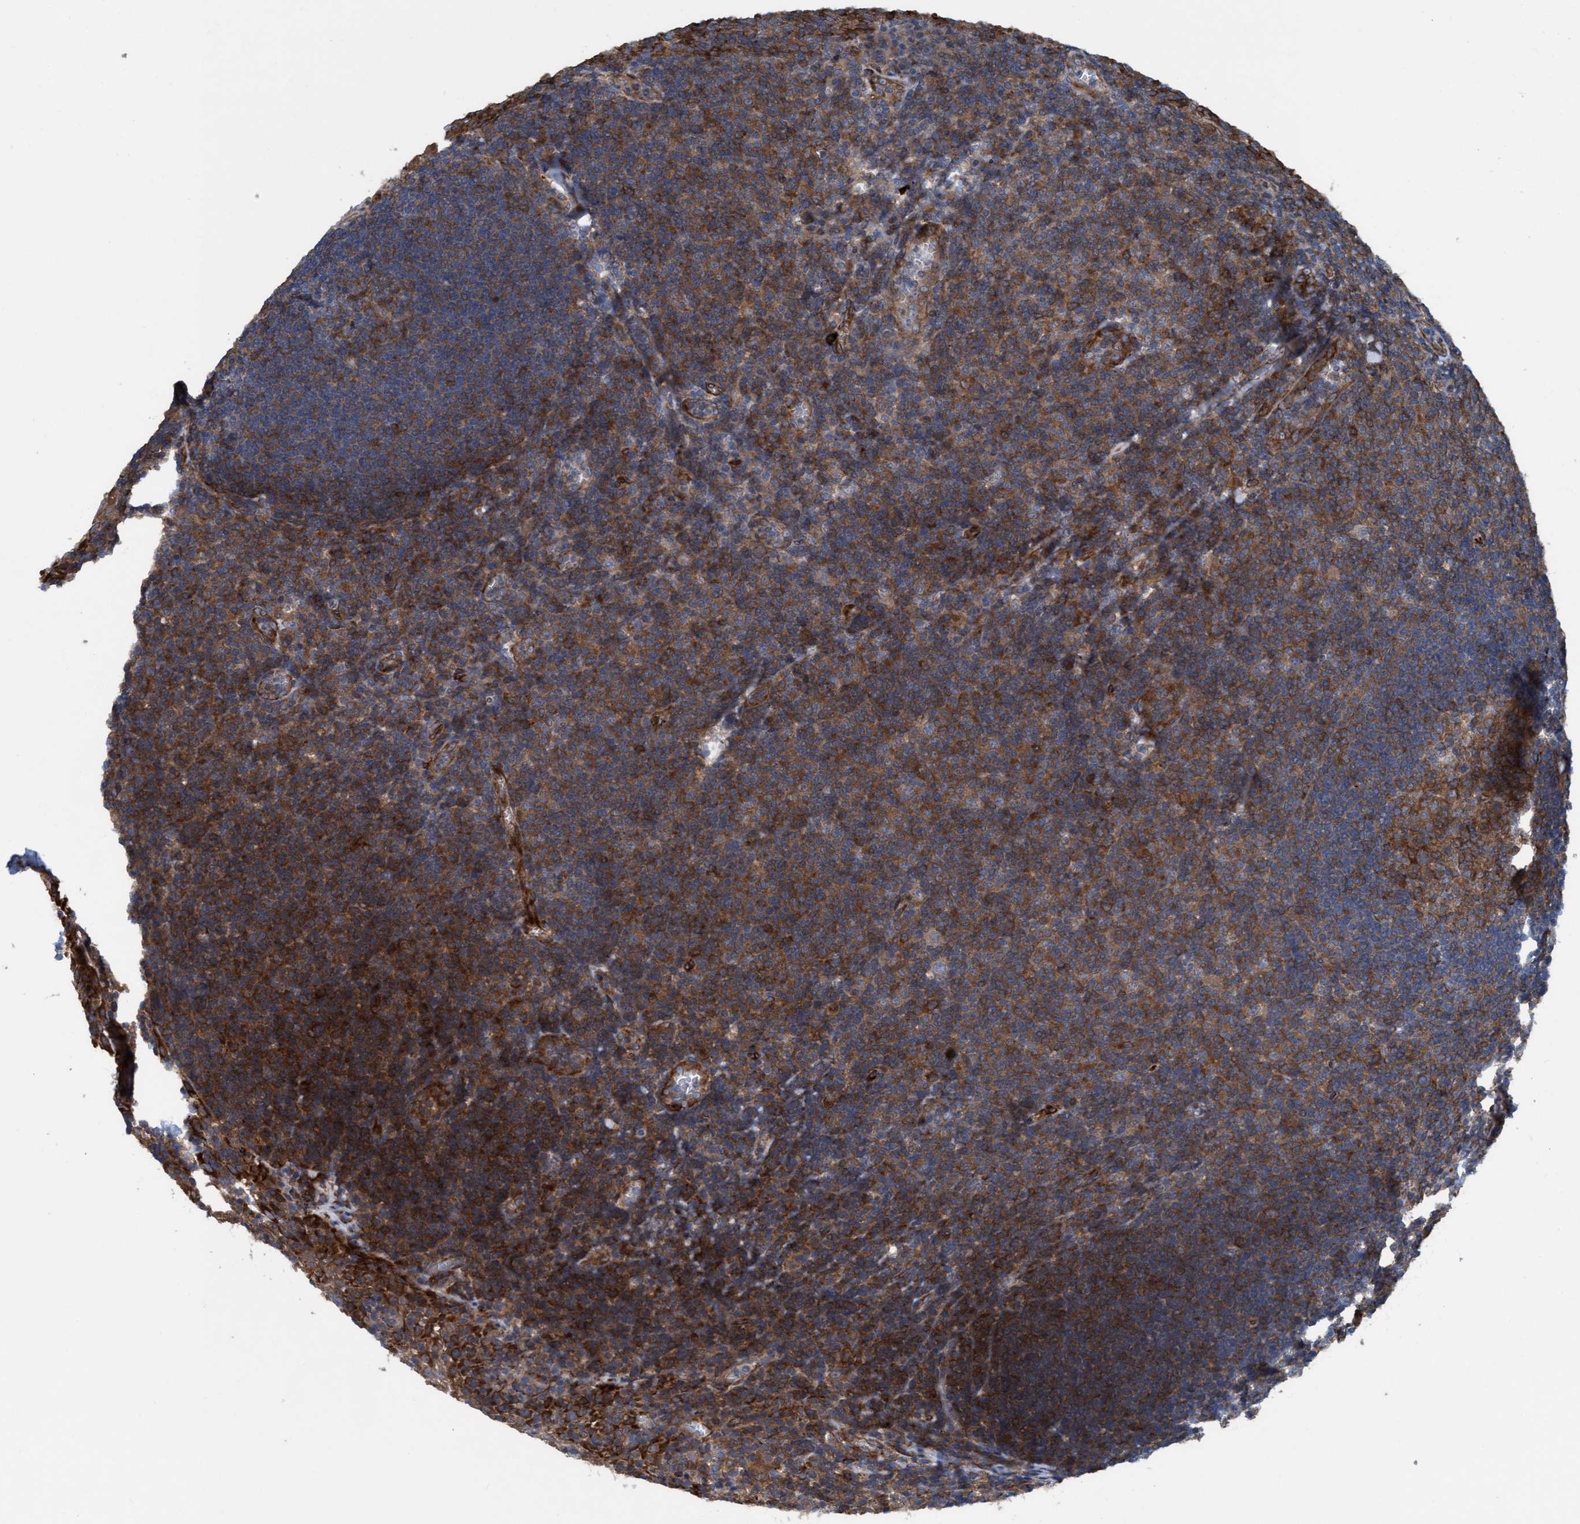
{"staining": {"intensity": "strong", "quantity": ">75%", "location": "cytoplasmic/membranous"}, "tissue": "tonsil", "cell_type": "Germinal center cells", "image_type": "normal", "snomed": [{"axis": "morphology", "description": "Normal tissue, NOS"}, {"axis": "topography", "description": "Tonsil"}], "caption": "An immunohistochemistry image of benign tissue is shown. Protein staining in brown shows strong cytoplasmic/membranous positivity in tonsil within germinal center cells.", "gene": "NMT1", "patient": {"sex": "male", "age": 37}}